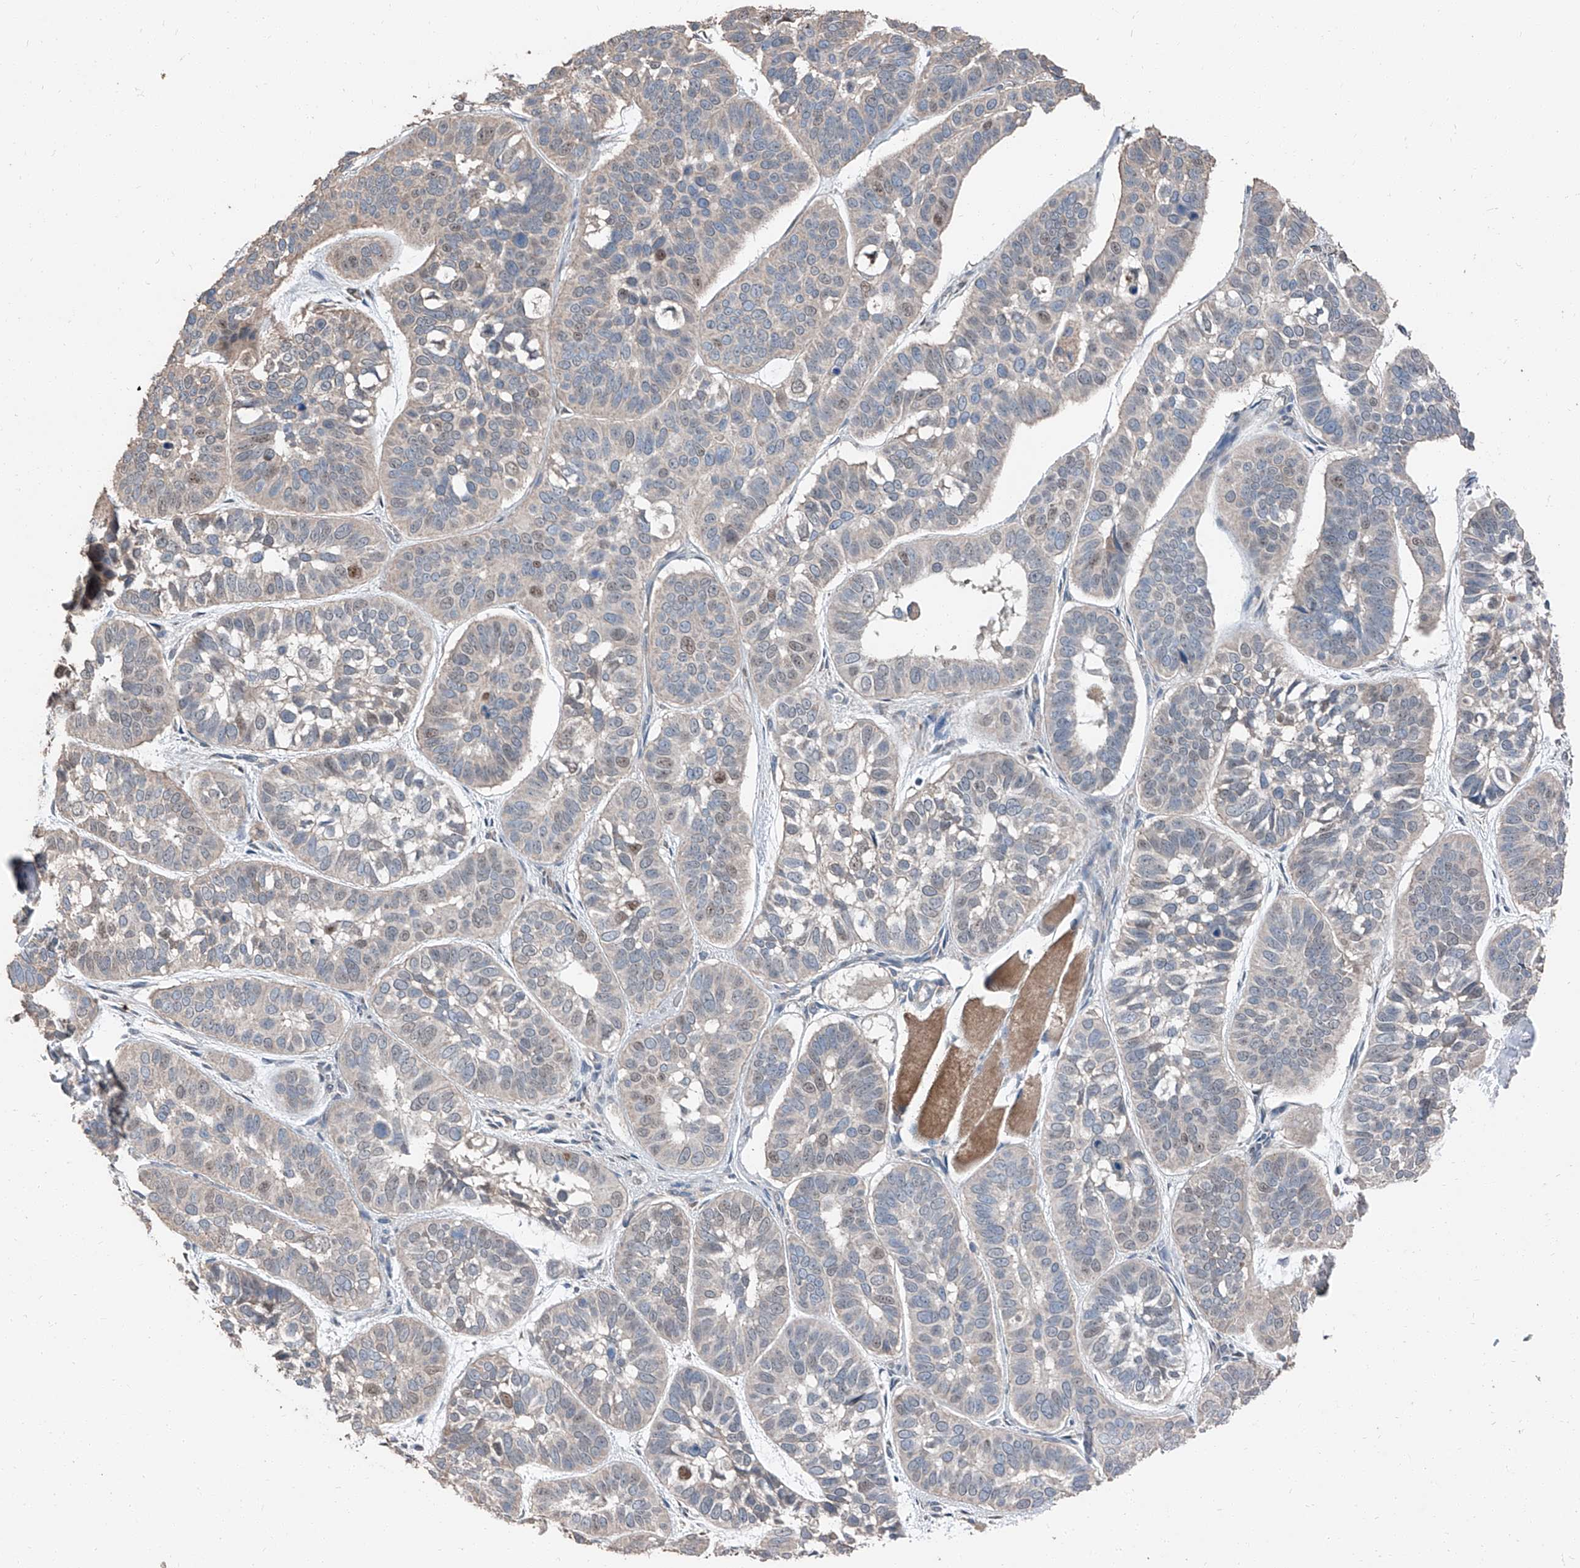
{"staining": {"intensity": "moderate", "quantity": "<25%", "location": "nuclear"}, "tissue": "skin cancer", "cell_type": "Tumor cells", "image_type": "cancer", "snomed": [{"axis": "morphology", "description": "Basal cell carcinoma"}, {"axis": "topography", "description": "Skin"}], "caption": "Immunohistochemical staining of basal cell carcinoma (skin) exhibits moderate nuclear protein staining in approximately <25% of tumor cells.", "gene": "MAMLD1", "patient": {"sex": "male", "age": 62}}